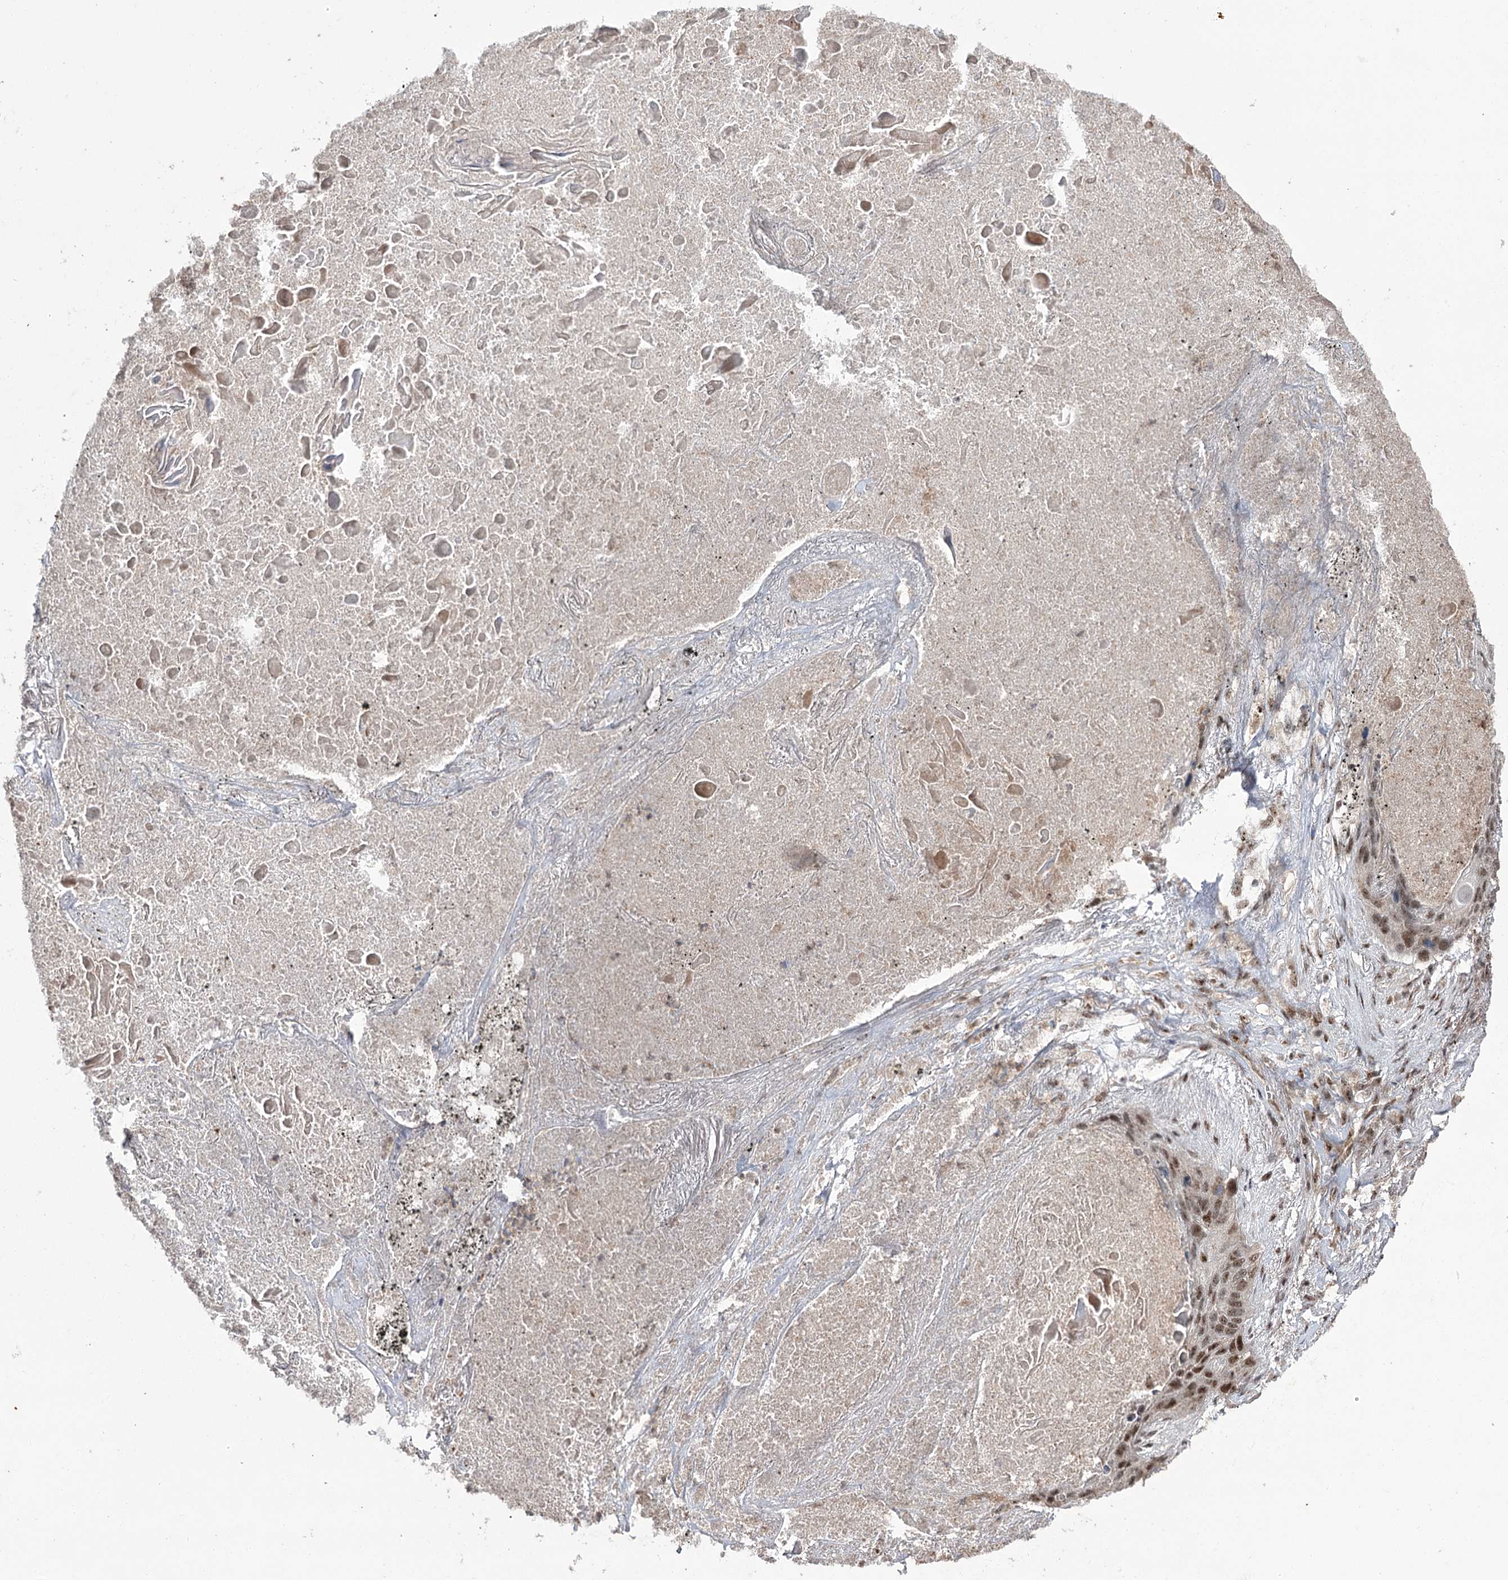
{"staining": {"intensity": "moderate", "quantity": ">75%", "location": "nuclear"}, "tissue": "lung cancer", "cell_type": "Tumor cells", "image_type": "cancer", "snomed": [{"axis": "morphology", "description": "Squamous cell carcinoma, NOS"}, {"axis": "topography", "description": "Lung"}], "caption": "Lung cancer was stained to show a protein in brown. There is medium levels of moderate nuclear expression in approximately >75% of tumor cells.", "gene": "ERCC3", "patient": {"sex": "female", "age": 63}}